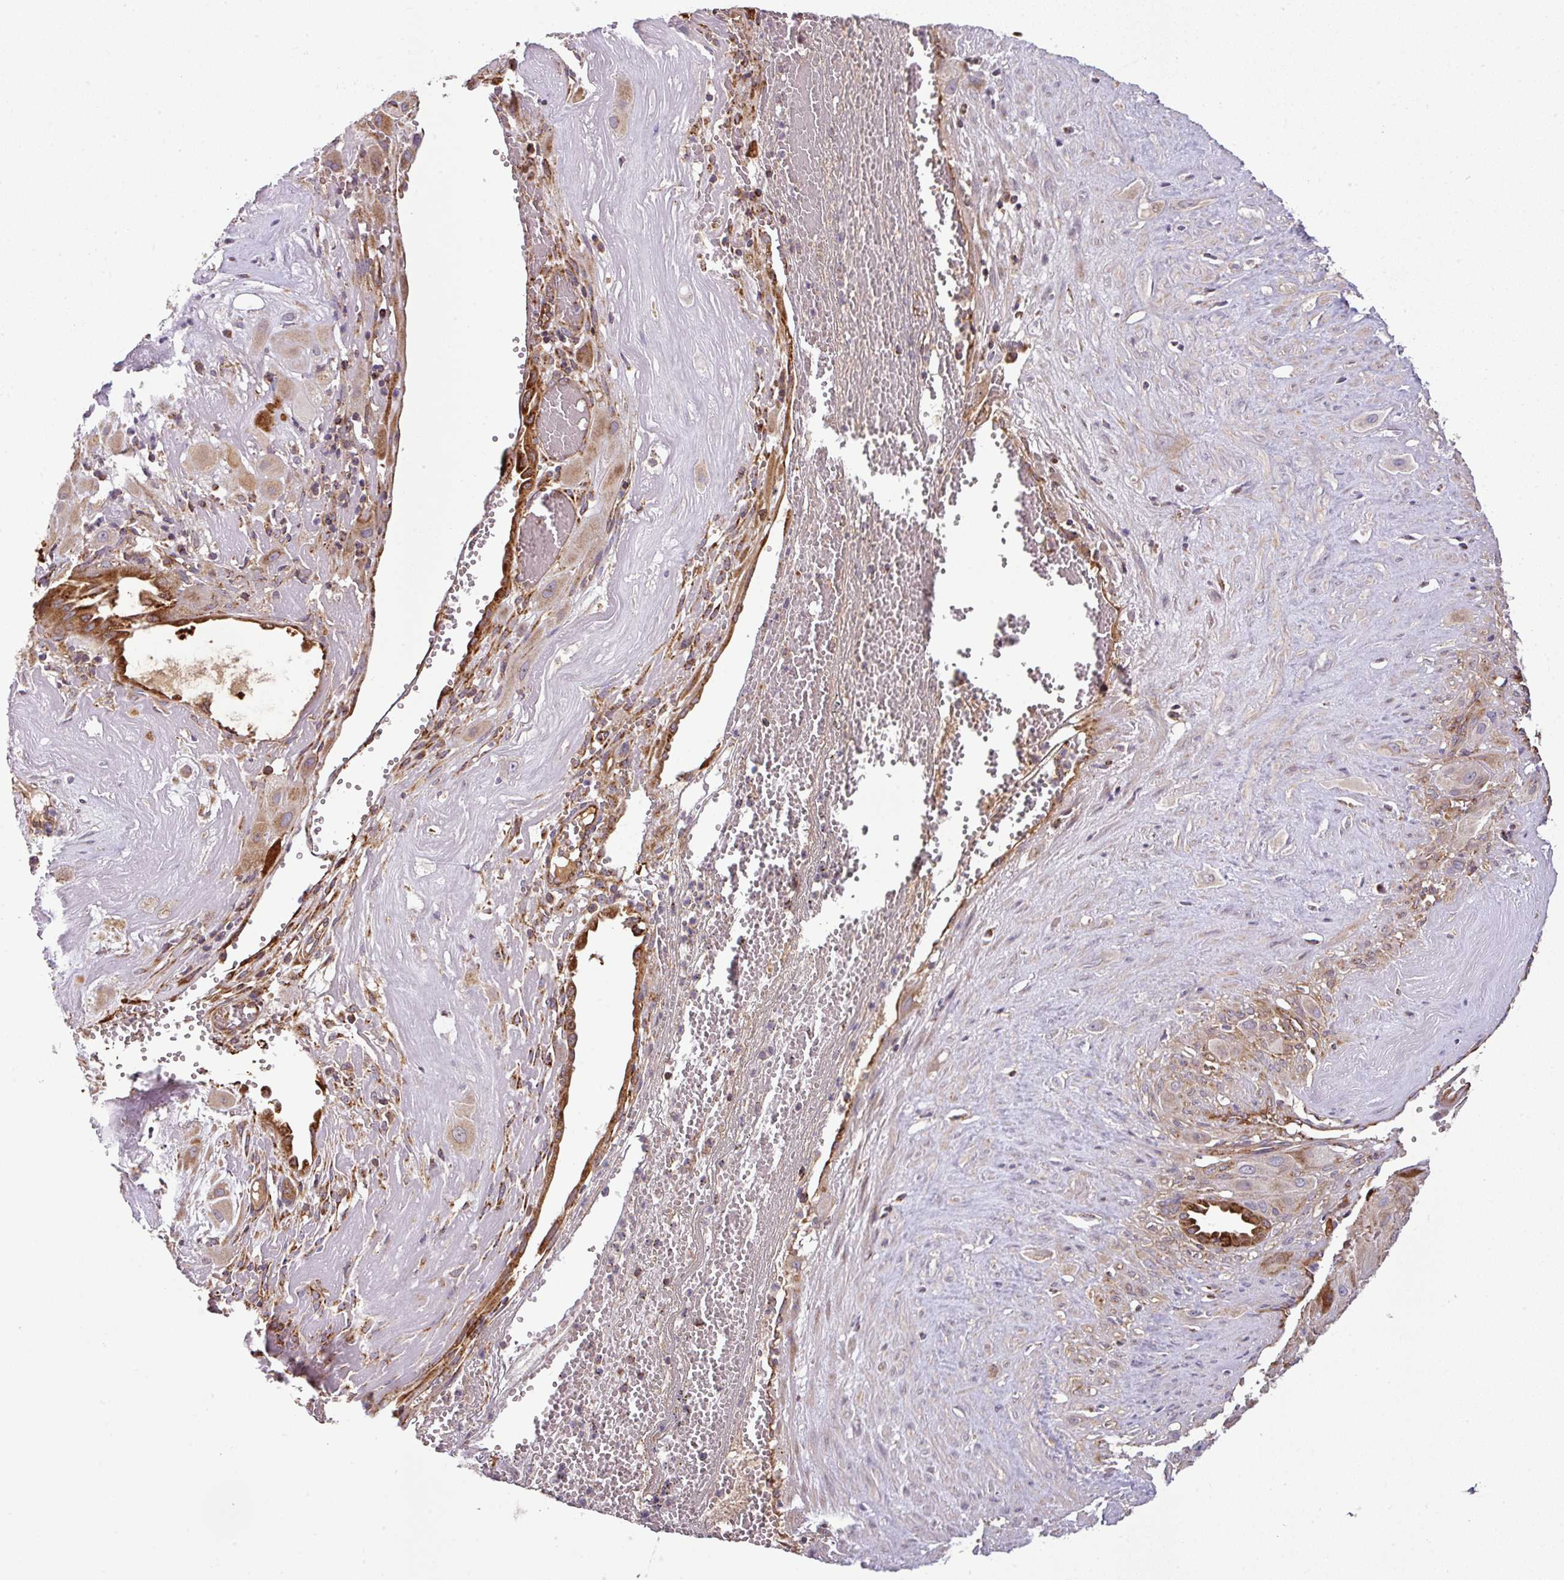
{"staining": {"intensity": "weak", "quantity": ">75%", "location": "cytoplasmic/membranous"}, "tissue": "cervical cancer", "cell_type": "Tumor cells", "image_type": "cancer", "snomed": [{"axis": "morphology", "description": "Squamous cell carcinoma, NOS"}, {"axis": "topography", "description": "Cervix"}], "caption": "Weak cytoplasmic/membranous positivity is present in approximately >75% of tumor cells in cervical cancer.", "gene": "PRELID3B", "patient": {"sex": "female", "age": 34}}